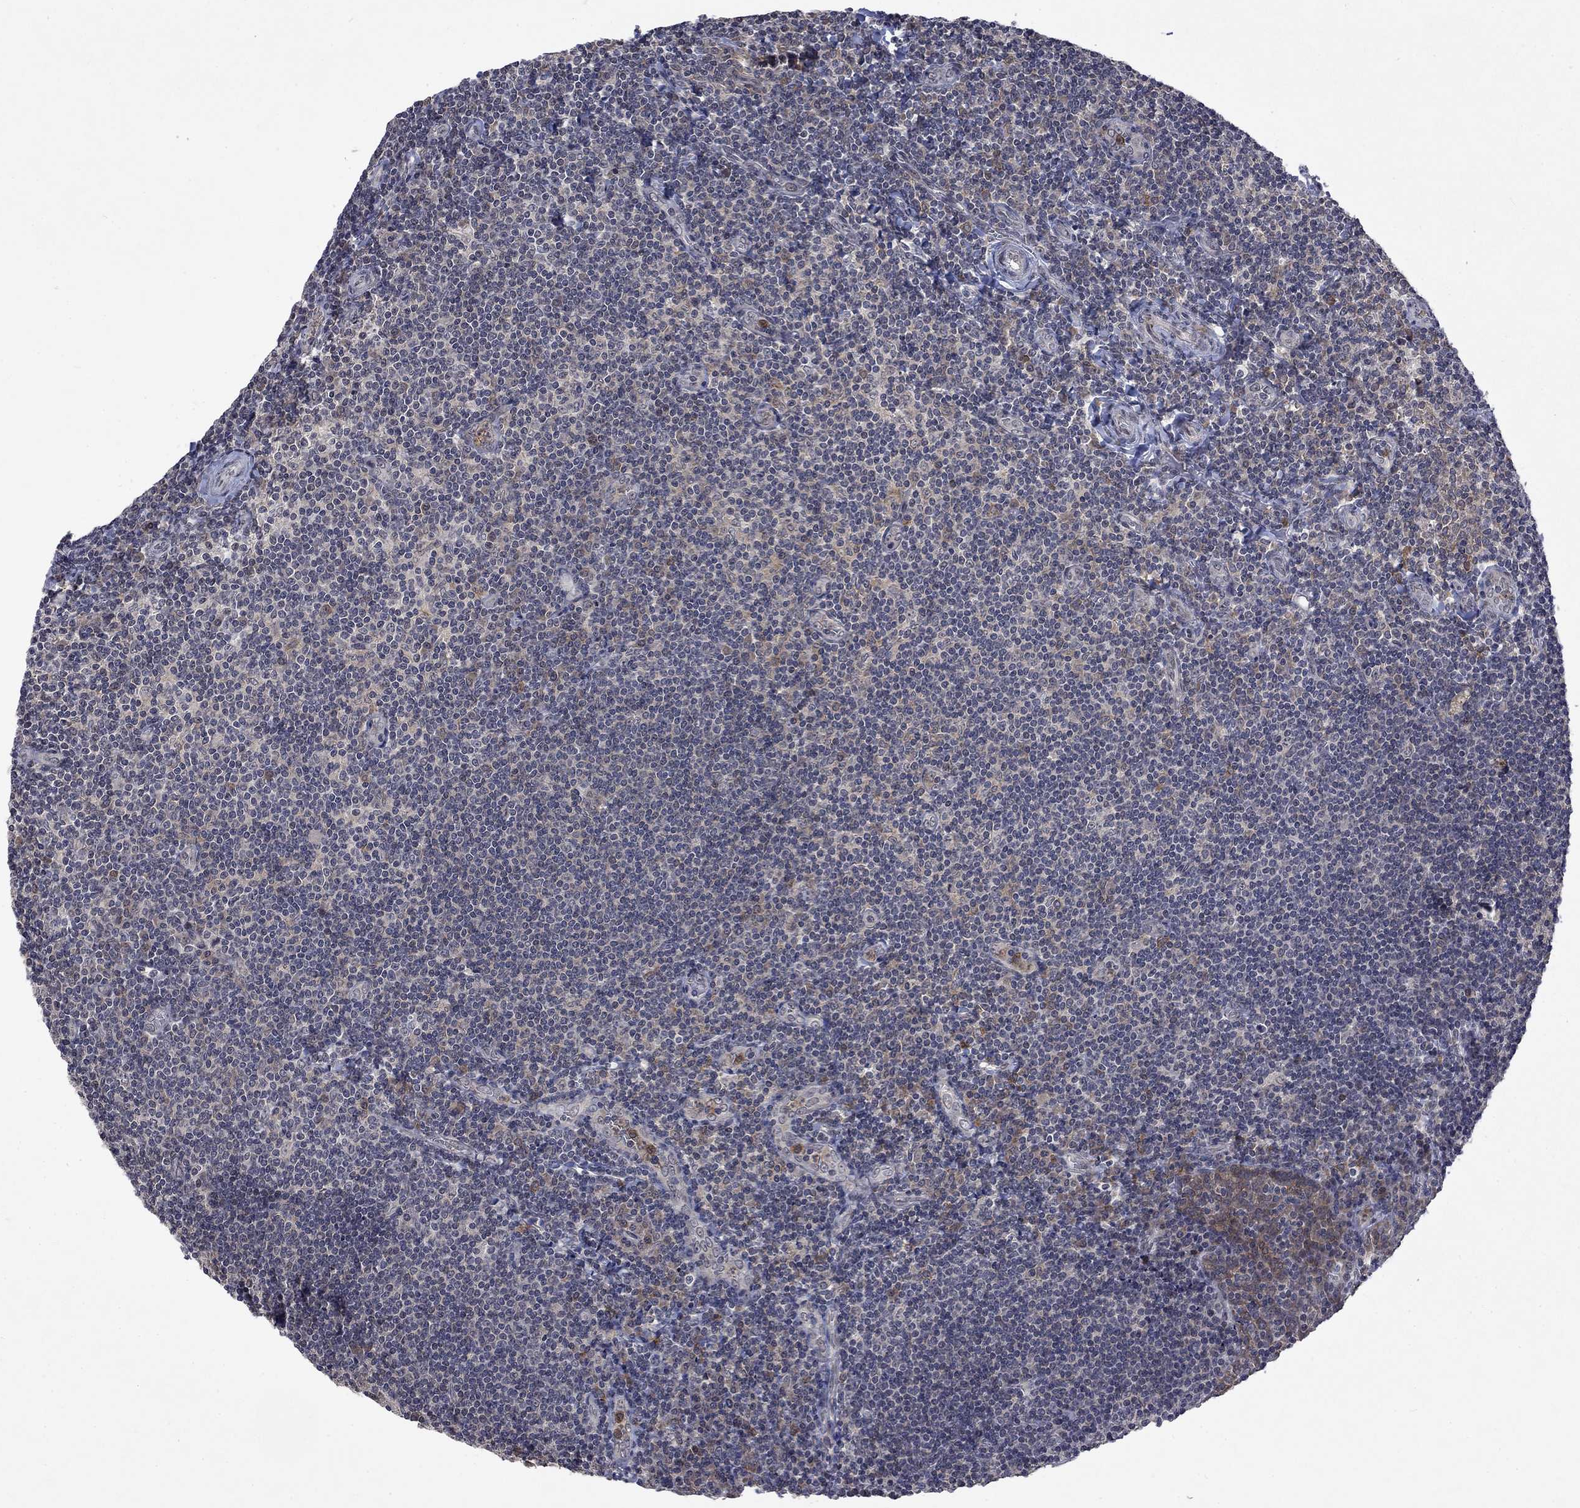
{"staining": {"intensity": "negative", "quantity": "none", "location": "none"}, "tissue": "tonsil", "cell_type": "Germinal center cells", "image_type": "normal", "snomed": [{"axis": "morphology", "description": "Normal tissue, NOS"}, {"axis": "morphology", "description": "Inflammation, NOS"}, {"axis": "topography", "description": "Tonsil"}], "caption": "High power microscopy histopathology image of an IHC photomicrograph of benign tonsil, revealing no significant positivity in germinal center cells.", "gene": "PPP1R9A", "patient": {"sex": "female", "age": 31}}